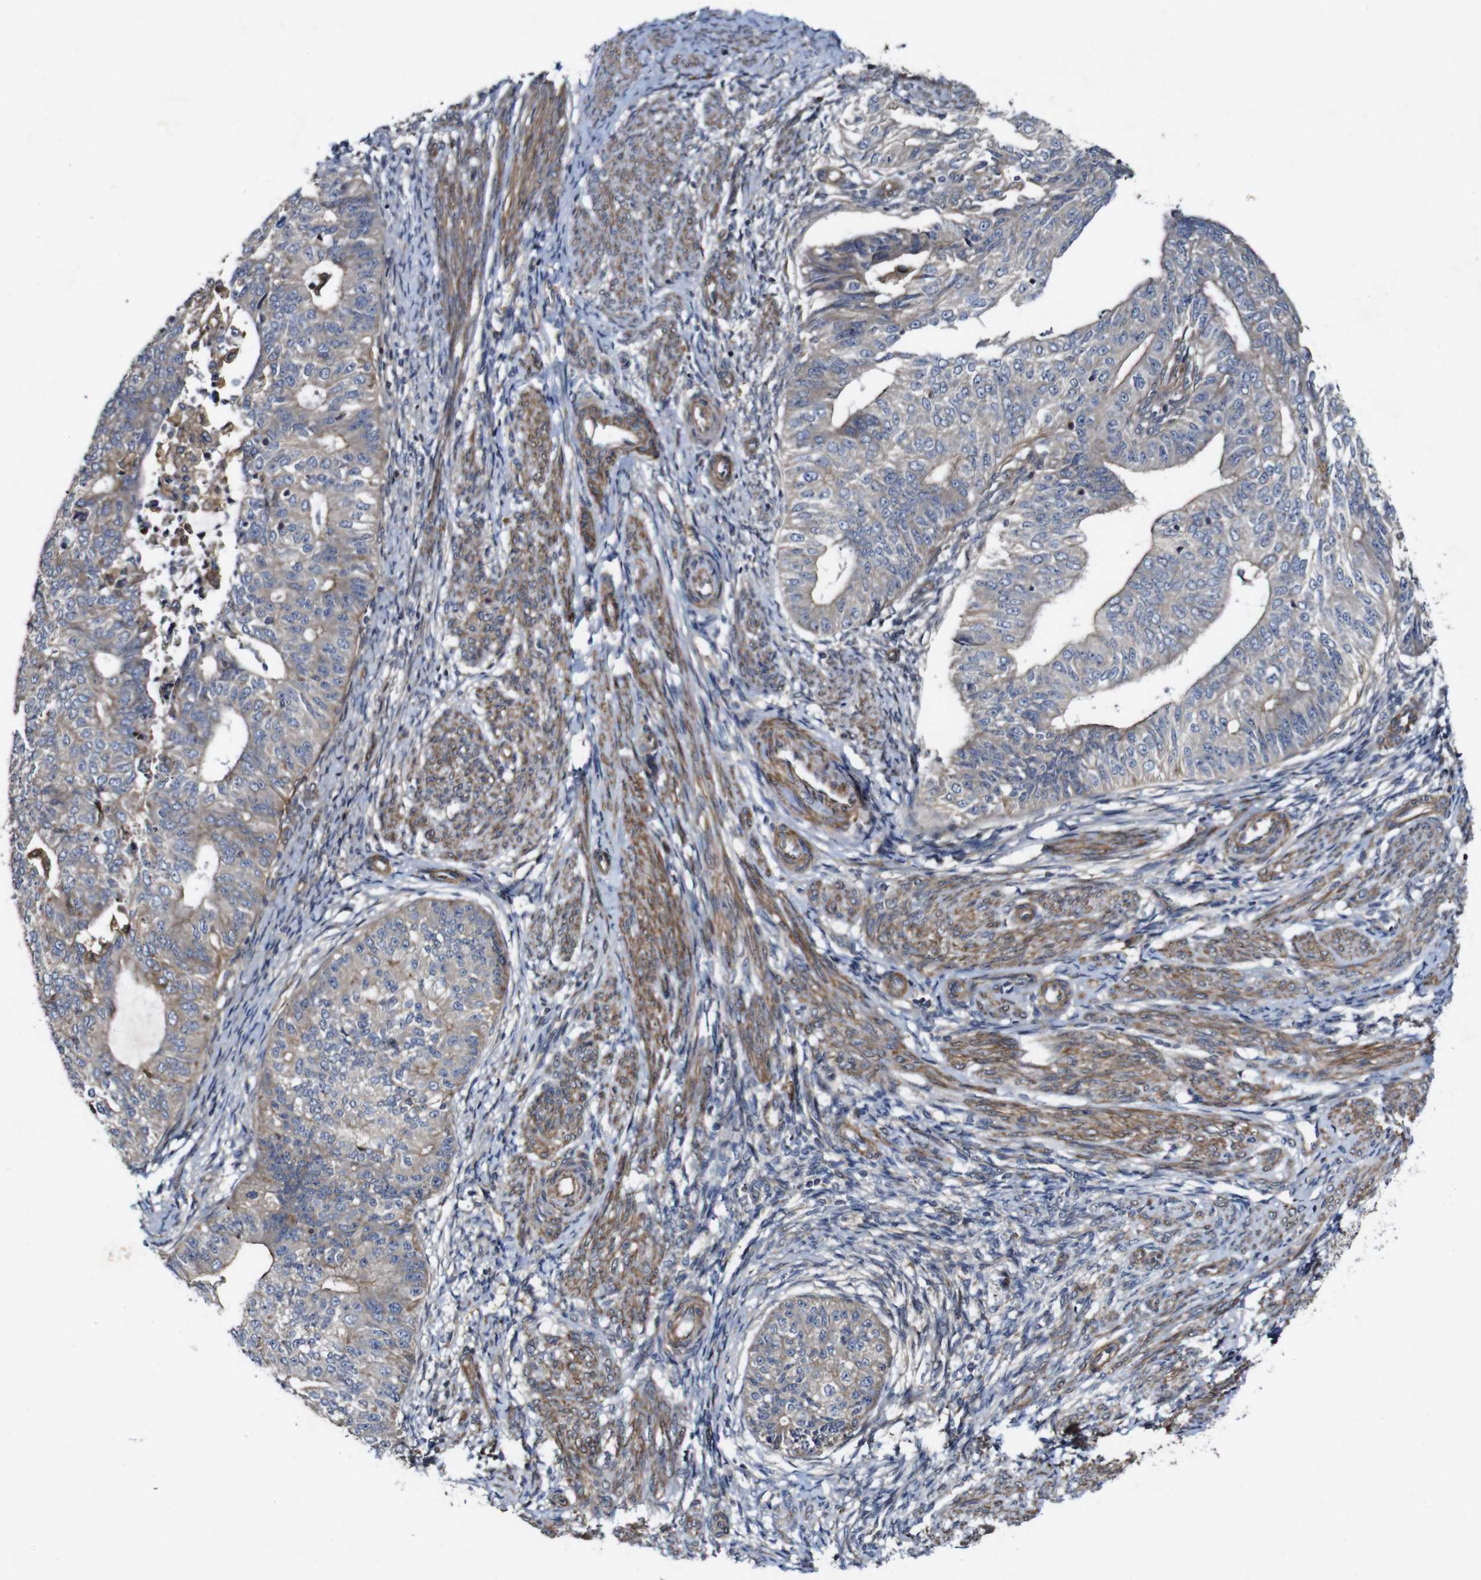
{"staining": {"intensity": "weak", "quantity": ">75%", "location": "cytoplasmic/membranous"}, "tissue": "endometrial cancer", "cell_type": "Tumor cells", "image_type": "cancer", "snomed": [{"axis": "morphology", "description": "Adenocarcinoma, NOS"}, {"axis": "topography", "description": "Endometrium"}], "caption": "High-magnification brightfield microscopy of endometrial adenocarcinoma stained with DAB (3,3'-diaminobenzidine) (brown) and counterstained with hematoxylin (blue). tumor cells exhibit weak cytoplasmic/membranous expression is seen in approximately>75% of cells. The protein is stained brown, and the nuclei are stained in blue (DAB IHC with brightfield microscopy, high magnification).", "gene": "GSDME", "patient": {"sex": "female", "age": 32}}